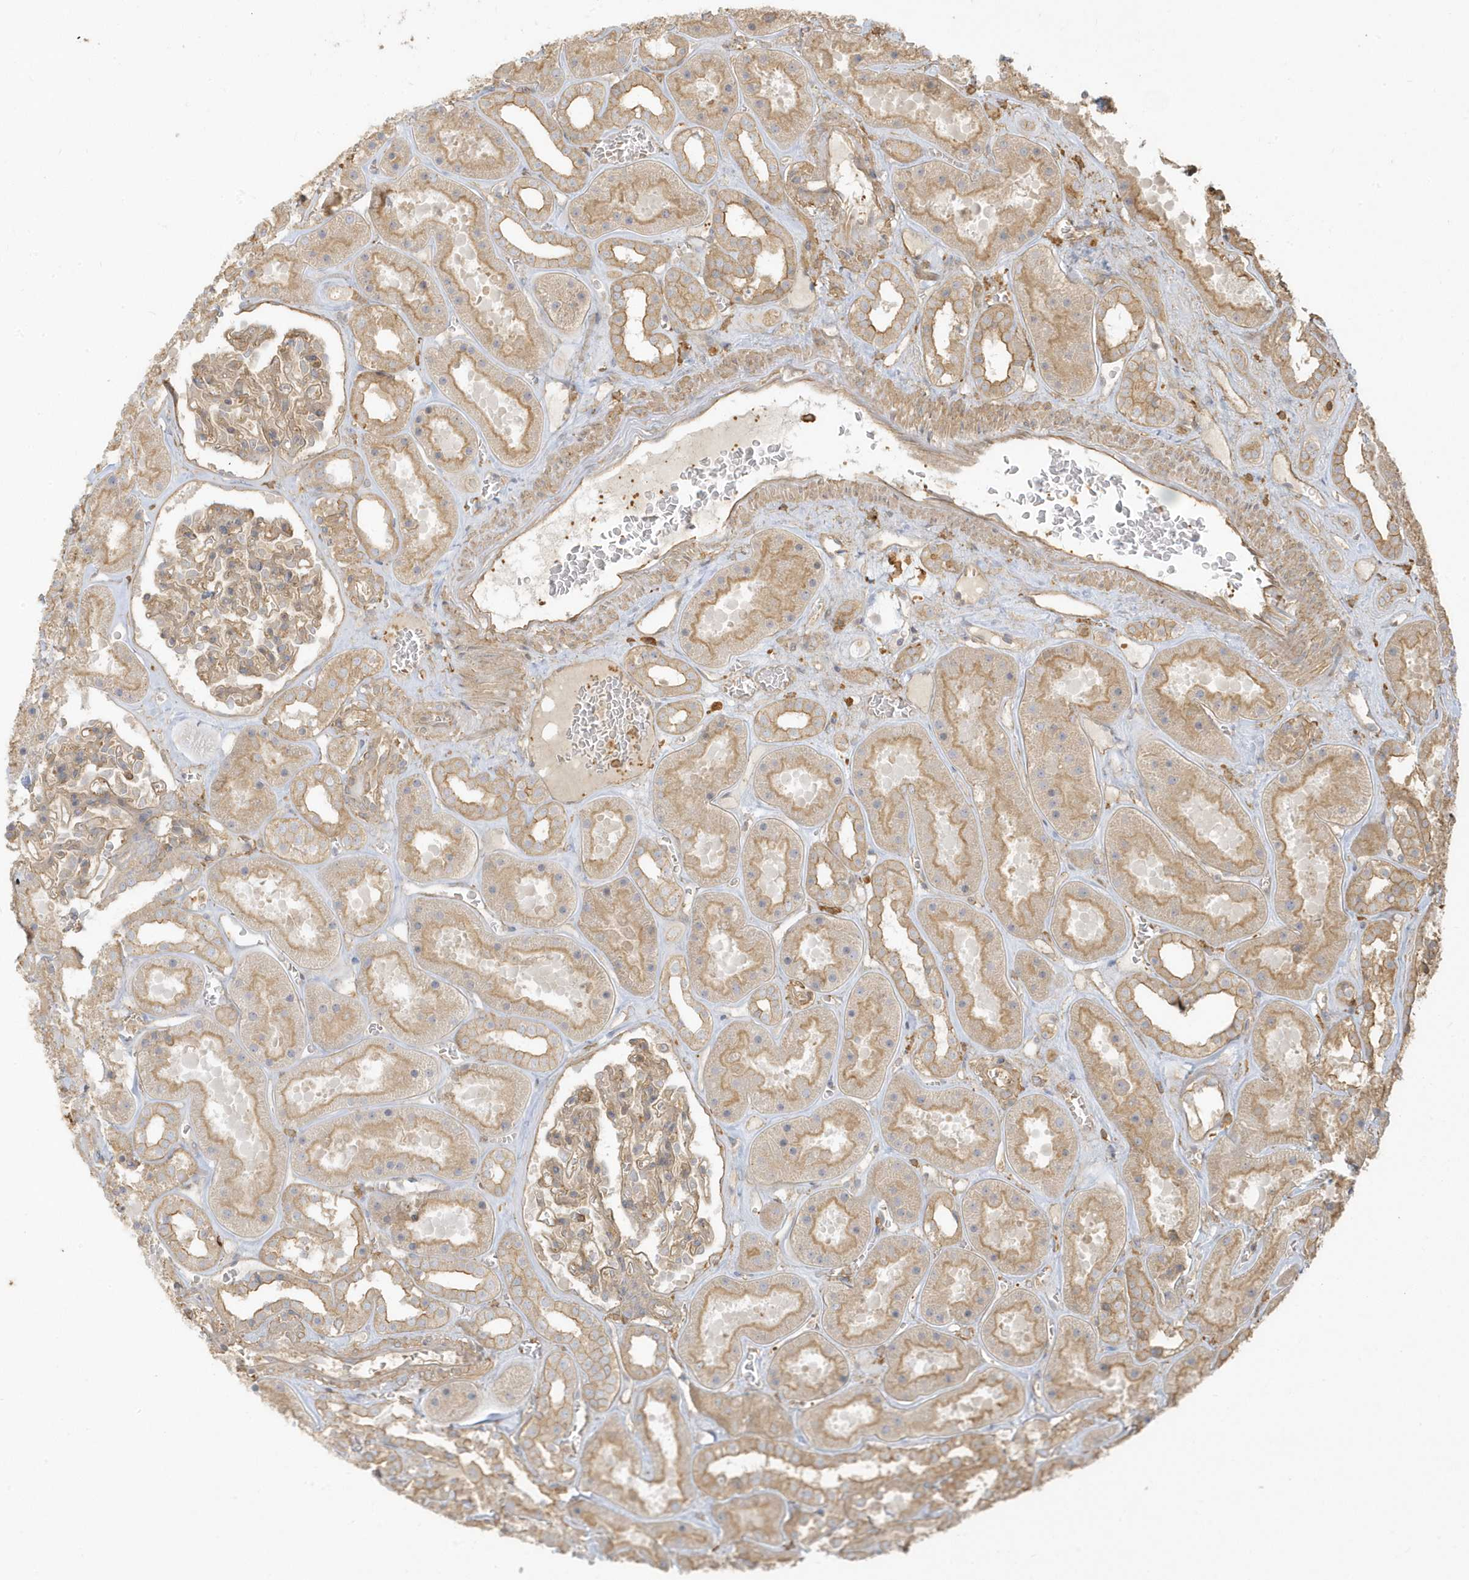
{"staining": {"intensity": "weak", "quantity": ">75%", "location": "cytoplasmic/membranous"}, "tissue": "kidney", "cell_type": "Cells in glomeruli", "image_type": "normal", "snomed": [{"axis": "morphology", "description": "Normal tissue, NOS"}, {"axis": "topography", "description": "Kidney"}], "caption": "Unremarkable kidney exhibits weak cytoplasmic/membranous positivity in about >75% of cells in glomeruli.", "gene": "ZBTB8A", "patient": {"sex": "female", "age": 41}}